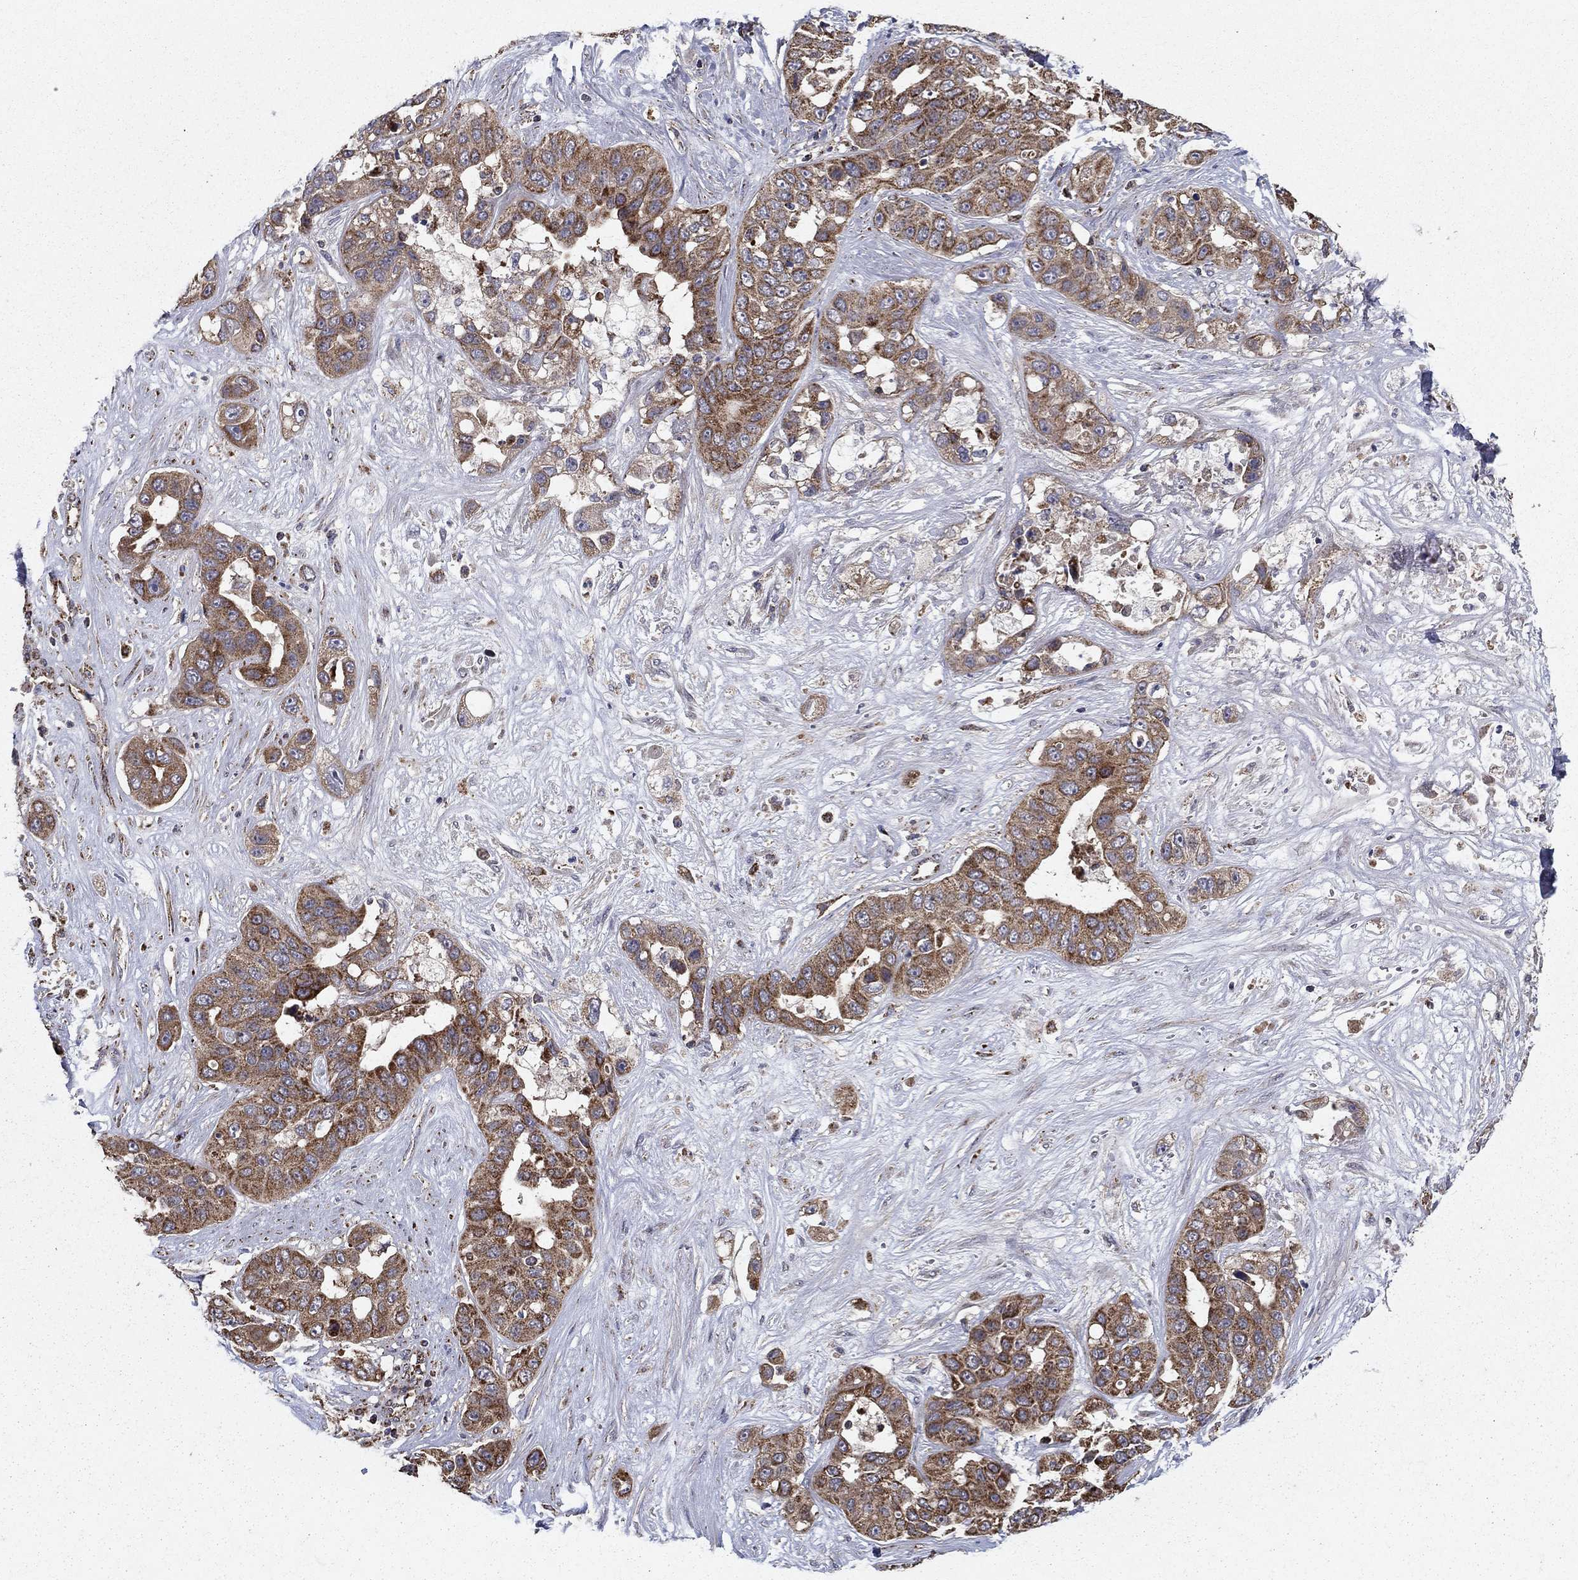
{"staining": {"intensity": "strong", "quantity": "25%-75%", "location": "cytoplasmic/membranous"}, "tissue": "liver cancer", "cell_type": "Tumor cells", "image_type": "cancer", "snomed": [{"axis": "morphology", "description": "Cholangiocarcinoma"}, {"axis": "topography", "description": "Liver"}], "caption": "Liver cancer (cholangiocarcinoma) stained with a protein marker exhibits strong staining in tumor cells.", "gene": "NDUFS8", "patient": {"sex": "female", "age": 52}}